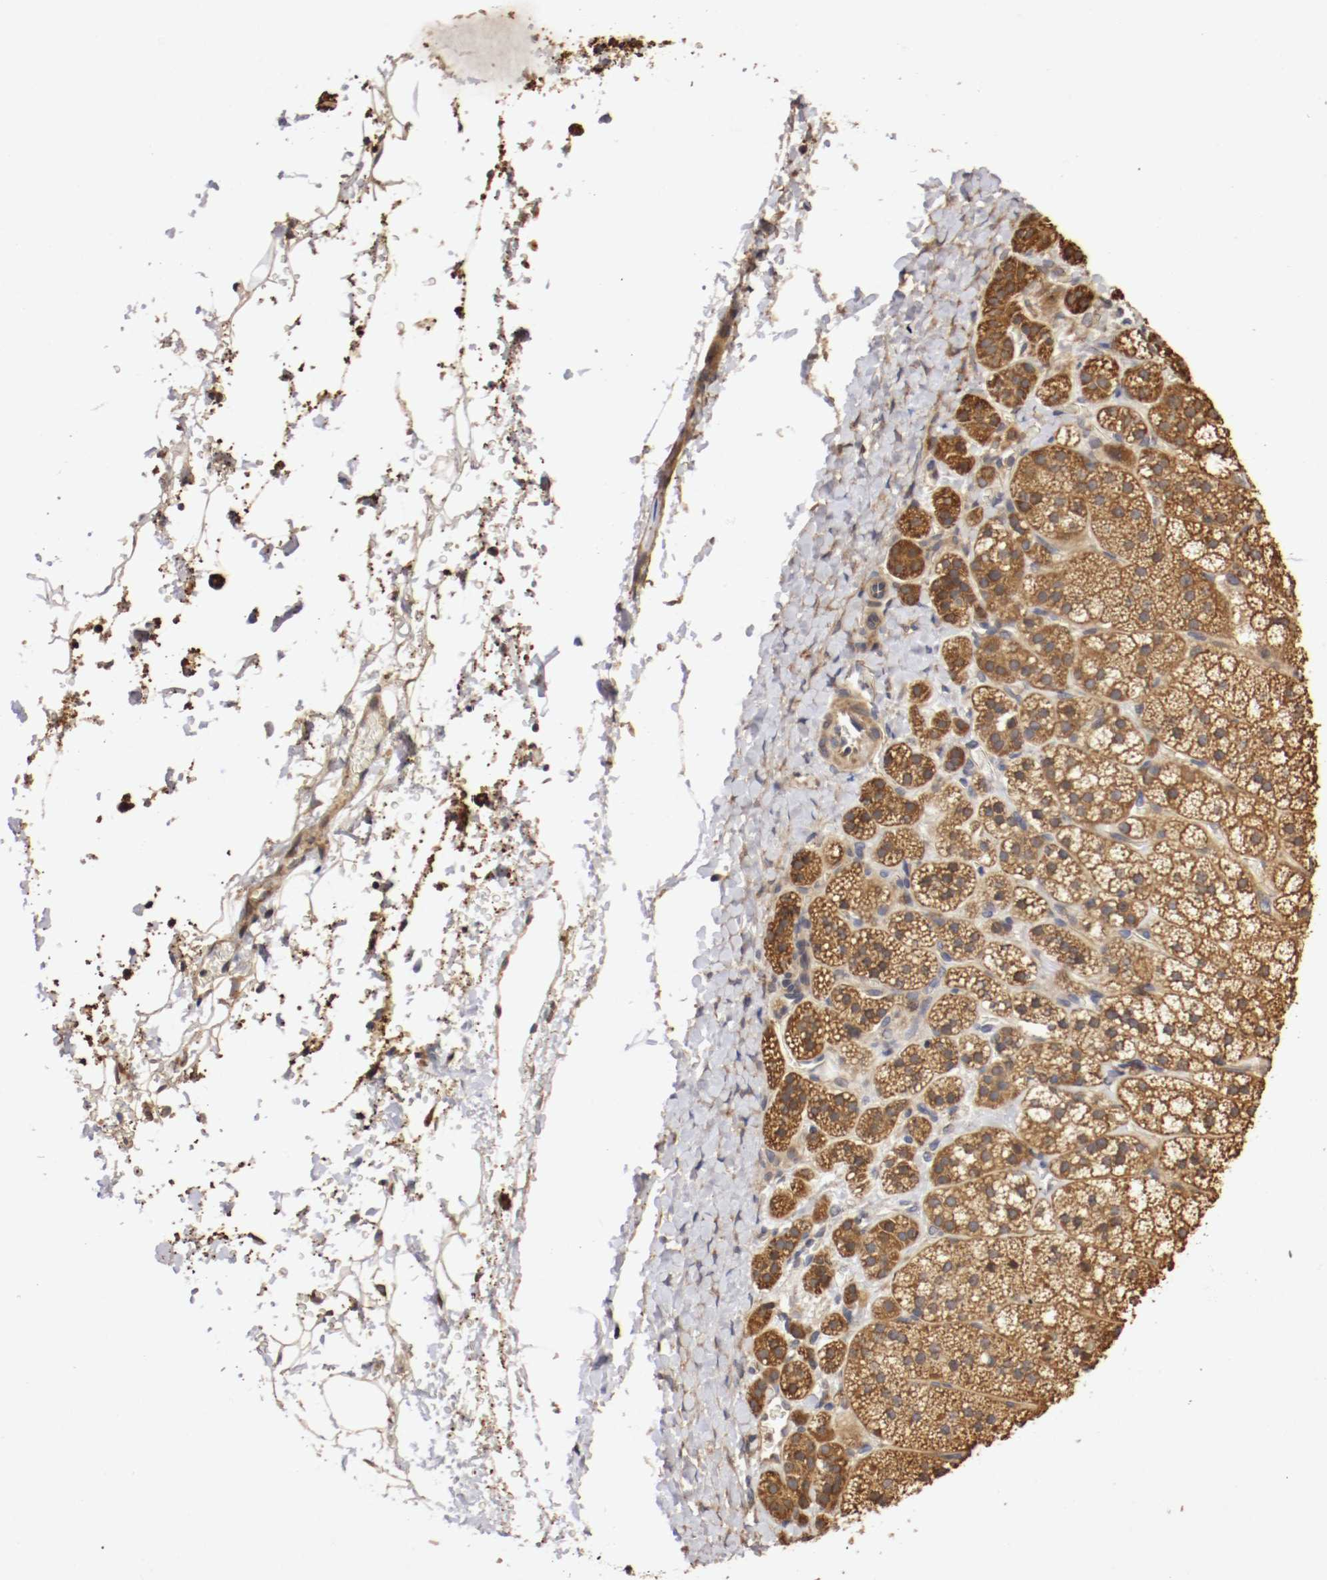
{"staining": {"intensity": "strong", "quantity": ">75%", "location": "cytoplasmic/membranous"}, "tissue": "adrenal gland", "cell_type": "Glandular cells", "image_type": "normal", "snomed": [{"axis": "morphology", "description": "Normal tissue, NOS"}, {"axis": "topography", "description": "Adrenal gland"}], "caption": "Immunohistochemistry photomicrograph of unremarkable adrenal gland: adrenal gland stained using immunohistochemistry exhibits high levels of strong protein expression localized specifically in the cytoplasmic/membranous of glandular cells, appearing as a cytoplasmic/membranous brown color.", "gene": "VEZT", "patient": {"sex": "female", "age": 44}}